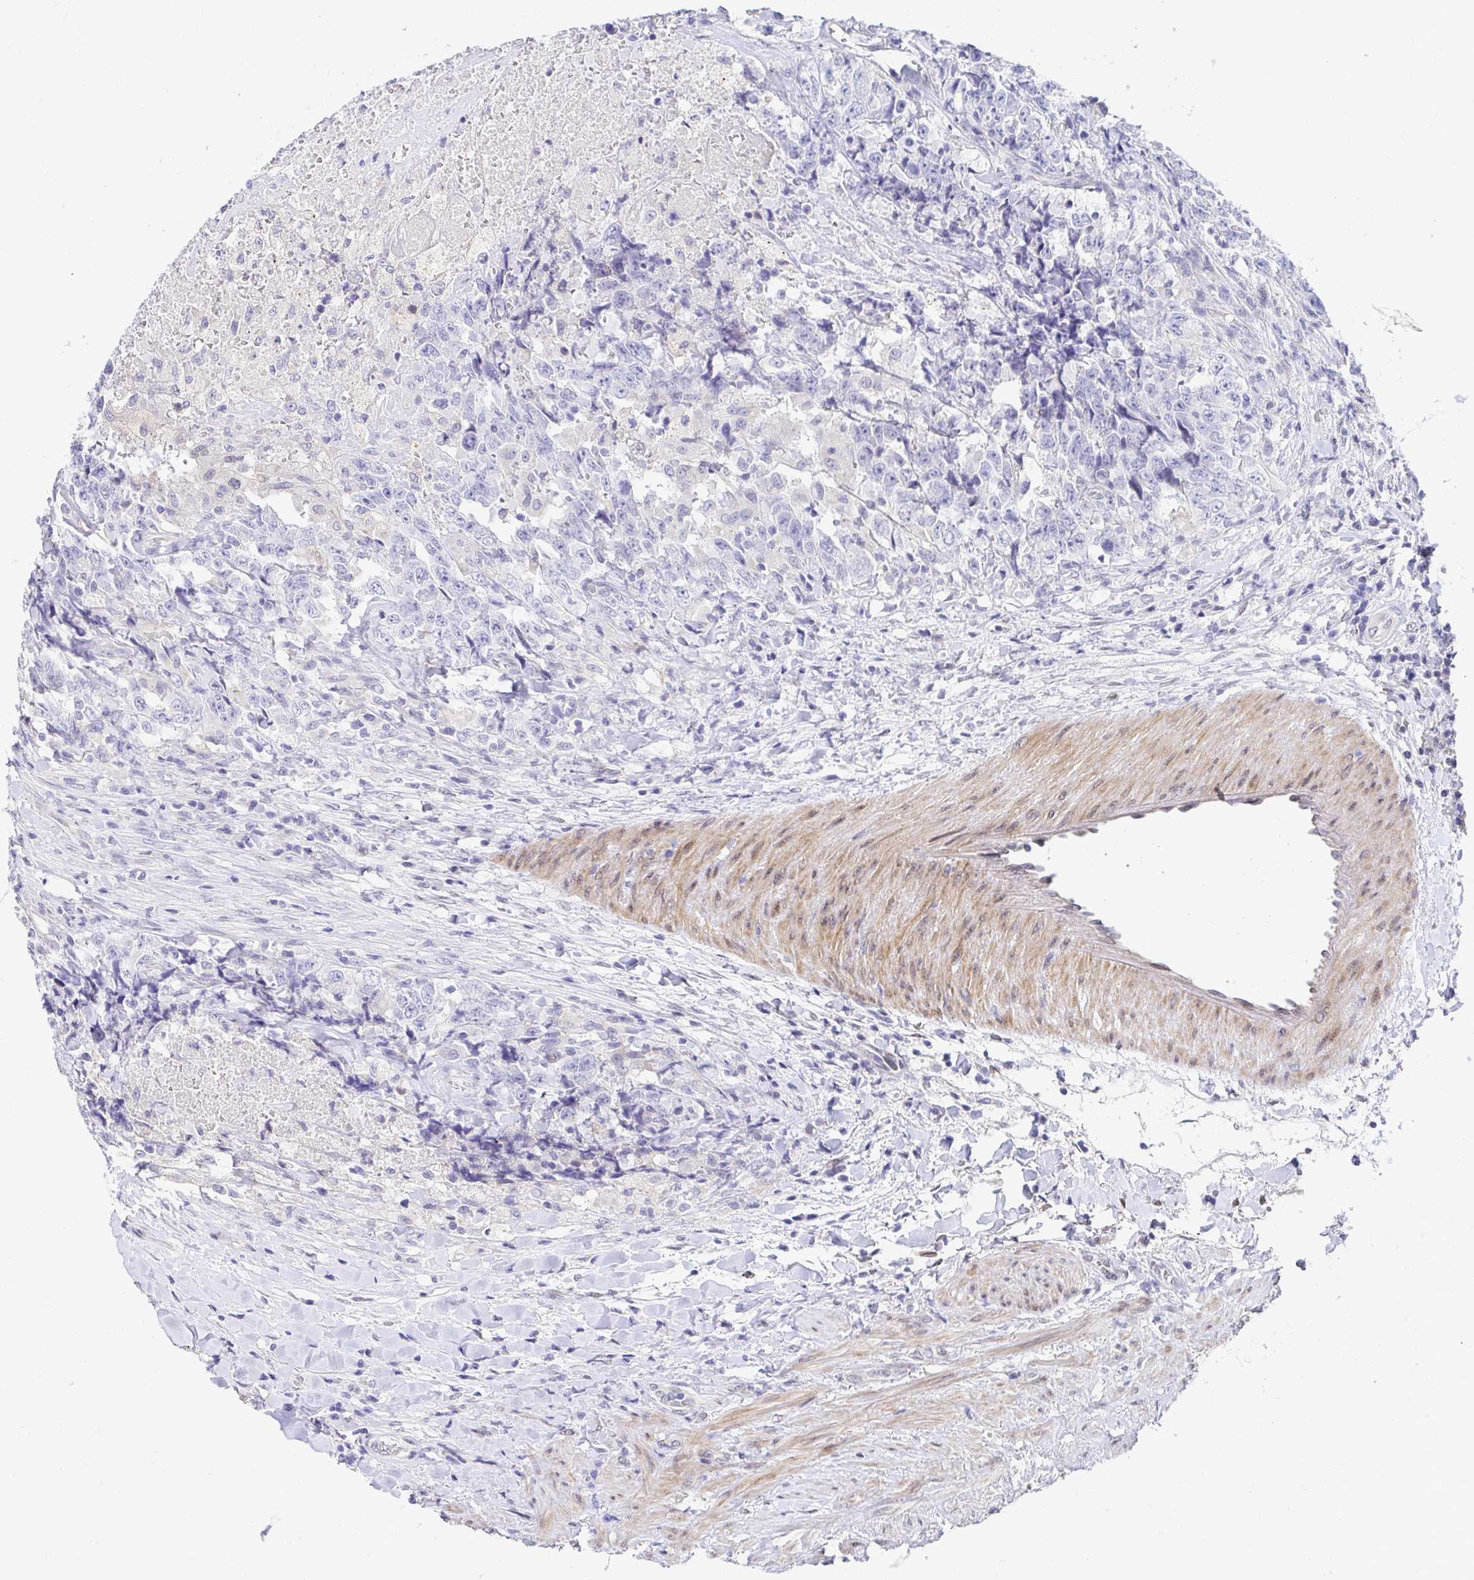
{"staining": {"intensity": "negative", "quantity": "none", "location": "none"}, "tissue": "testis cancer", "cell_type": "Tumor cells", "image_type": "cancer", "snomed": [{"axis": "morphology", "description": "Carcinoma, Embryonal, NOS"}, {"axis": "topography", "description": "Testis"}], "caption": "High power microscopy image of an IHC histopathology image of testis embryonal carcinoma, revealing no significant expression in tumor cells. Brightfield microscopy of immunohistochemistry stained with DAB (3,3'-diaminobenzidine) (brown) and hematoxylin (blue), captured at high magnification.", "gene": "AKAP14", "patient": {"sex": "male", "age": 24}}